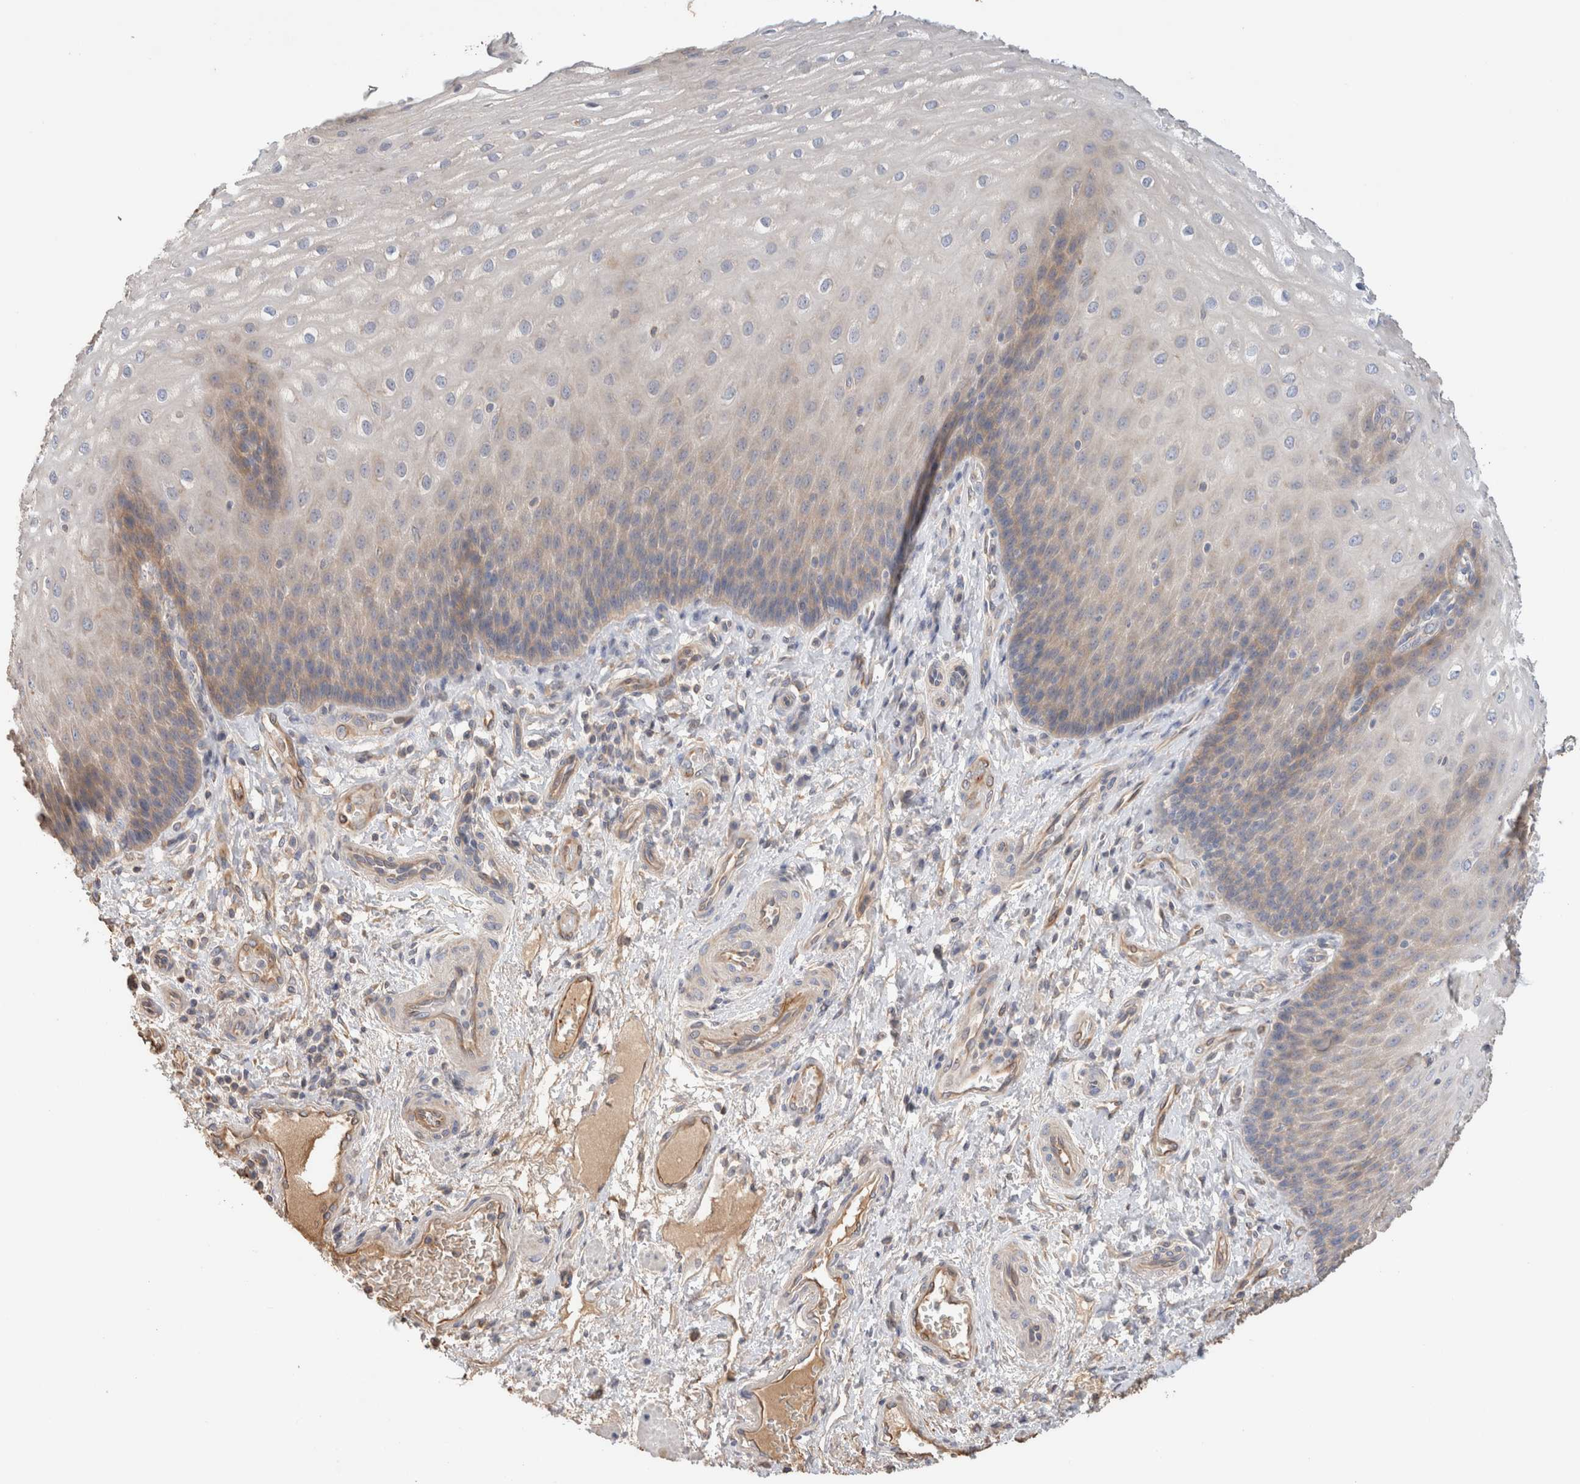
{"staining": {"intensity": "weak", "quantity": "25%-75%", "location": "cytoplasmic/membranous"}, "tissue": "esophagus", "cell_type": "Squamous epithelial cells", "image_type": "normal", "snomed": [{"axis": "morphology", "description": "Normal tissue, NOS"}, {"axis": "topography", "description": "Esophagus"}], "caption": "Immunohistochemical staining of benign human esophagus reveals weak cytoplasmic/membranous protein staining in approximately 25%-75% of squamous epithelial cells. (brown staining indicates protein expression, while blue staining denotes nuclei).", "gene": "PROS1", "patient": {"sex": "male", "age": 54}}